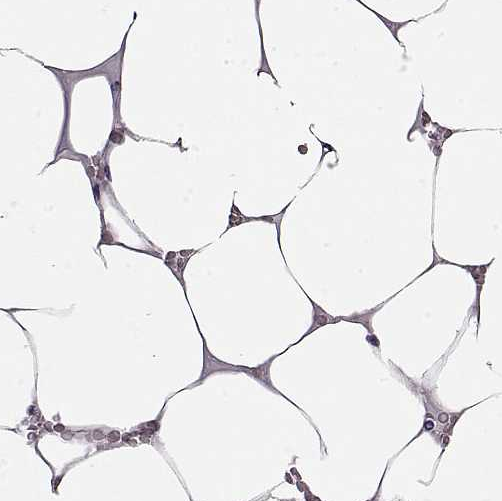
{"staining": {"intensity": "negative", "quantity": "none", "location": "none"}, "tissue": "bone marrow", "cell_type": "Hematopoietic cells", "image_type": "normal", "snomed": [{"axis": "morphology", "description": "Normal tissue, NOS"}, {"axis": "topography", "description": "Bone marrow"}], "caption": "Image shows no significant protein expression in hematopoietic cells of benign bone marrow.", "gene": "CCR8", "patient": {"sex": "female", "age": 52}}